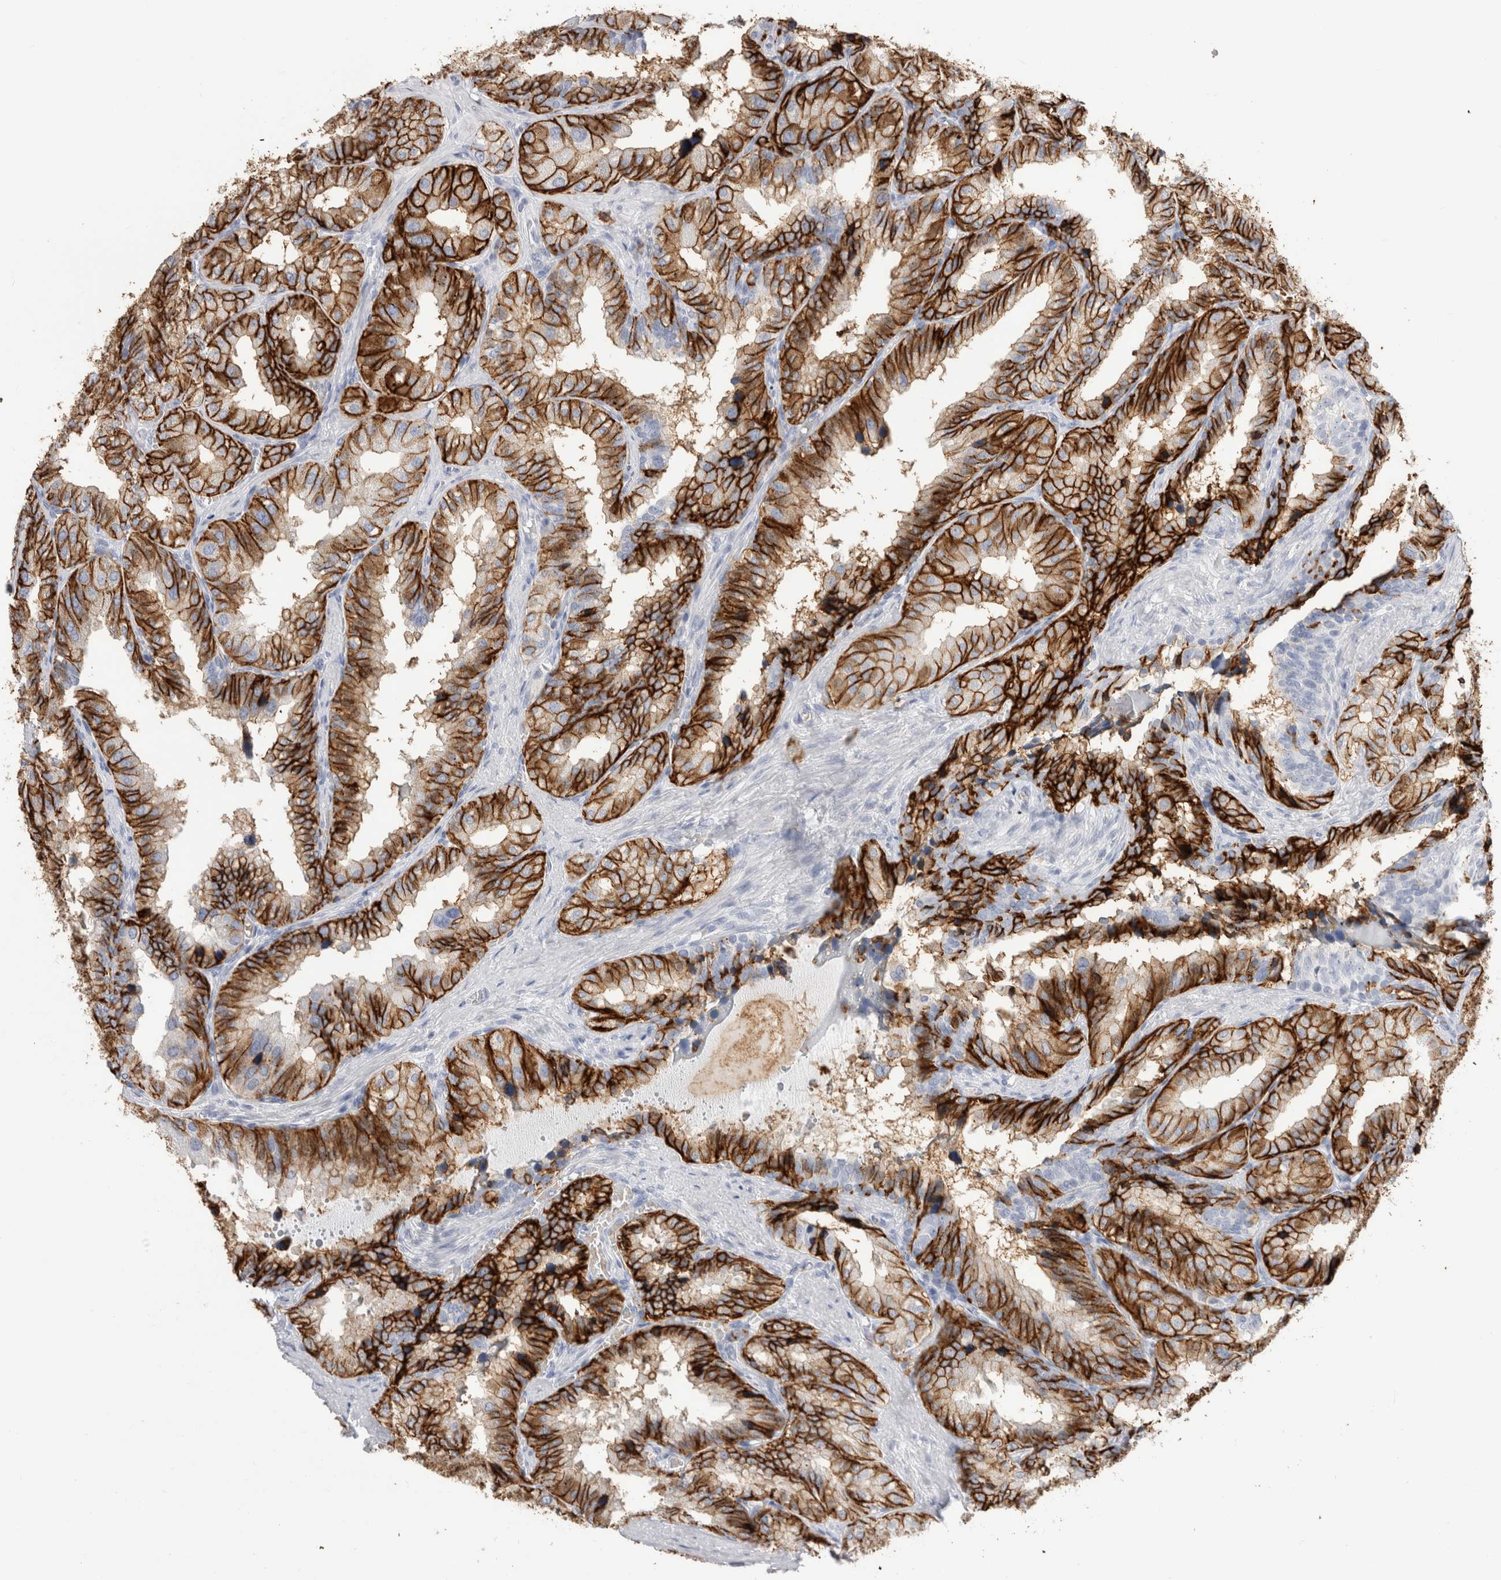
{"staining": {"intensity": "strong", "quantity": "25%-75%", "location": "cytoplasmic/membranous"}, "tissue": "seminal vesicle", "cell_type": "Glandular cells", "image_type": "normal", "snomed": [{"axis": "morphology", "description": "Normal tissue, NOS"}, {"axis": "topography", "description": "Prostate"}, {"axis": "topography", "description": "Seminal veicle"}], "caption": "Strong cytoplasmic/membranous expression for a protein is appreciated in about 25%-75% of glandular cells of benign seminal vesicle using immunohistochemistry.", "gene": "CD38", "patient": {"sex": "male", "age": 51}}